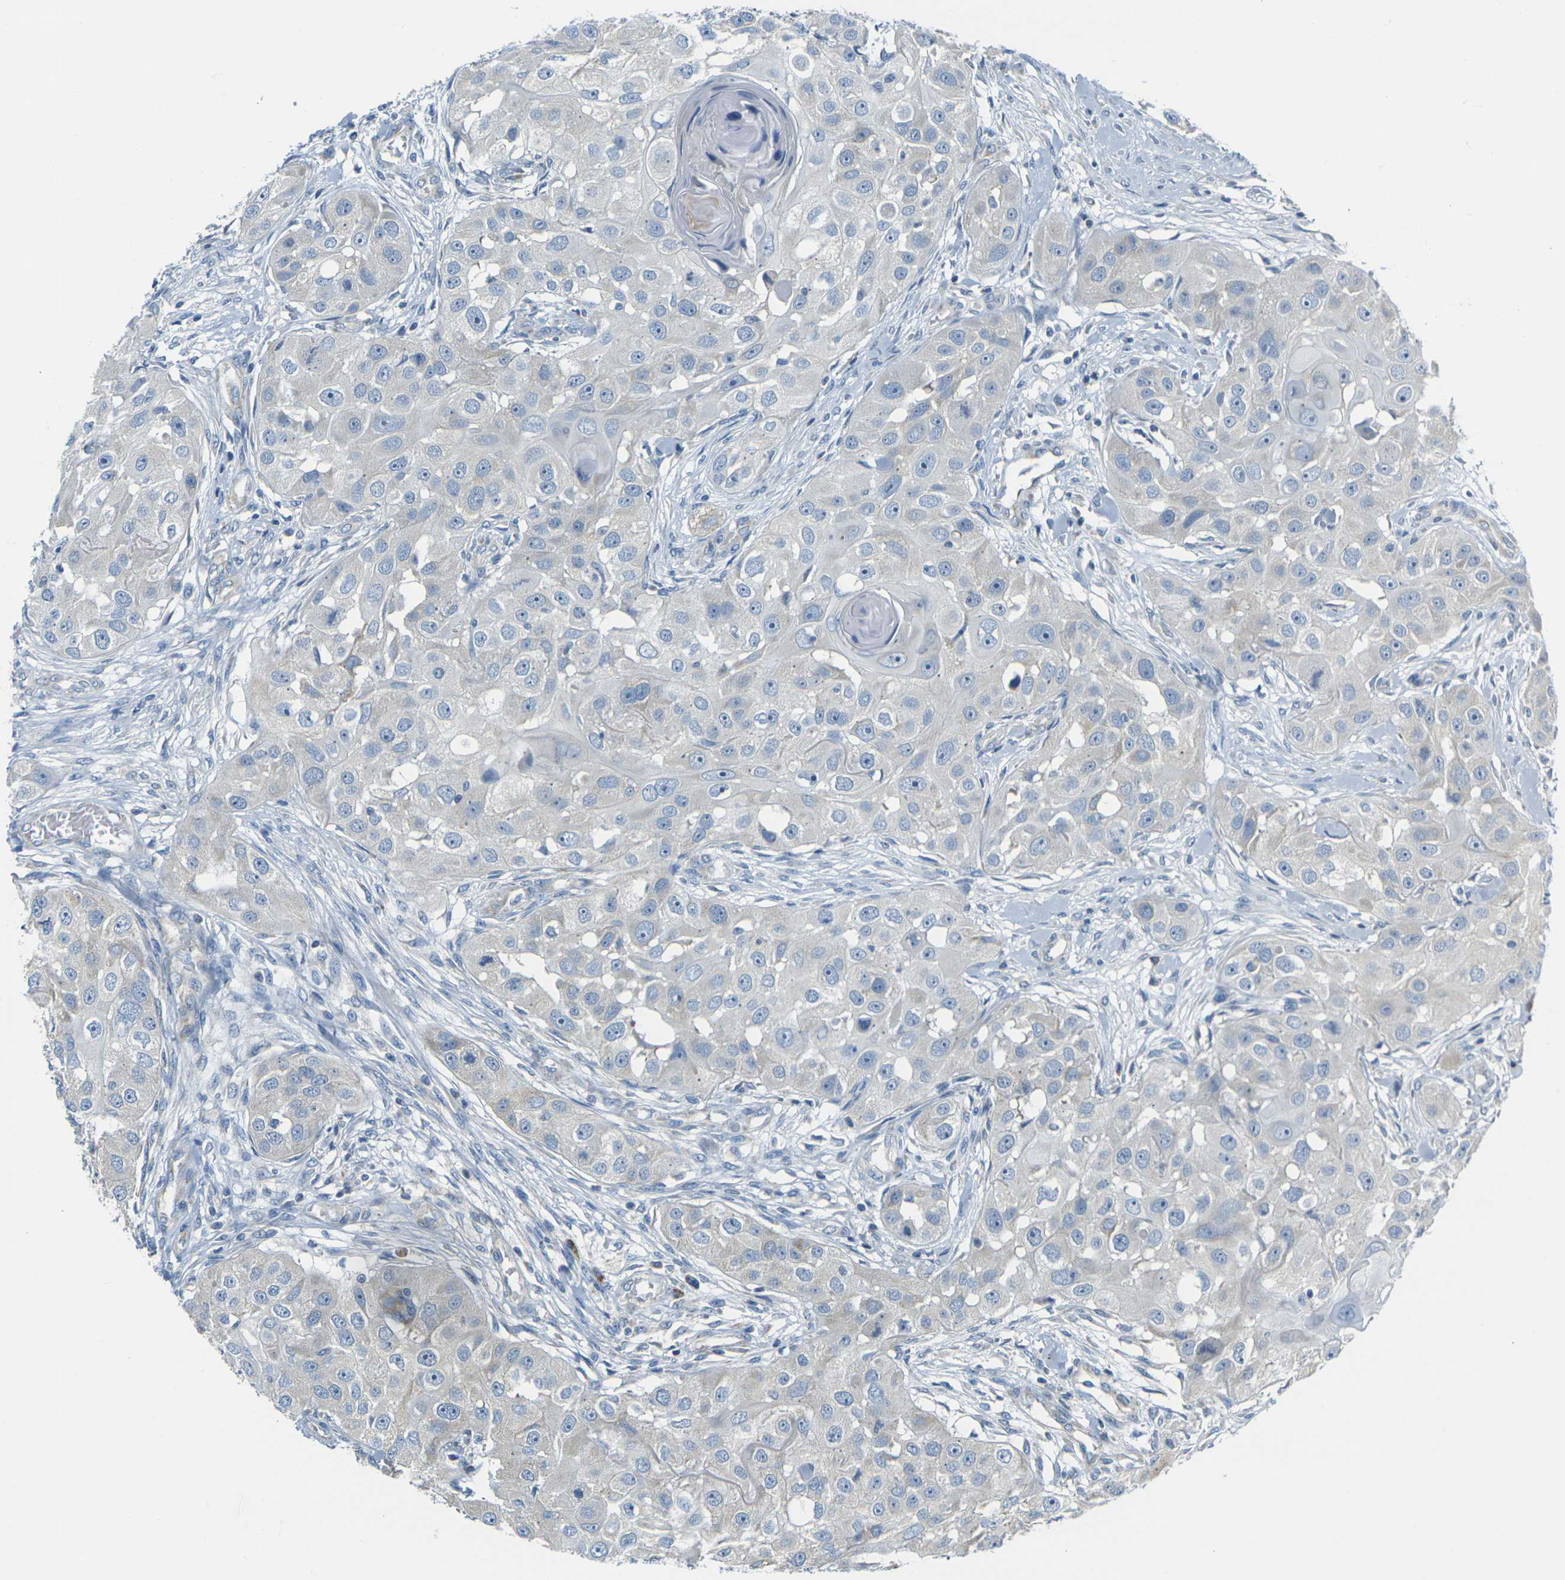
{"staining": {"intensity": "negative", "quantity": "none", "location": "none"}, "tissue": "head and neck cancer", "cell_type": "Tumor cells", "image_type": "cancer", "snomed": [{"axis": "morphology", "description": "Normal tissue, NOS"}, {"axis": "morphology", "description": "Squamous cell carcinoma, NOS"}, {"axis": "topography", "description": "Skeletal muscle"}, {"axis": "topography", "description": "Head-Neck"}], "caption": "Photomicrograph shows no protein staining in tumor cells of squamous cell carcinoma (head and neck) tissue. (DAB (3,3'-diaminobenzidine) IHC visualized using brightfield microscopy, high magnification).", "gene": "PARD6B", "patient": {"sex": "male", "age": 51}}